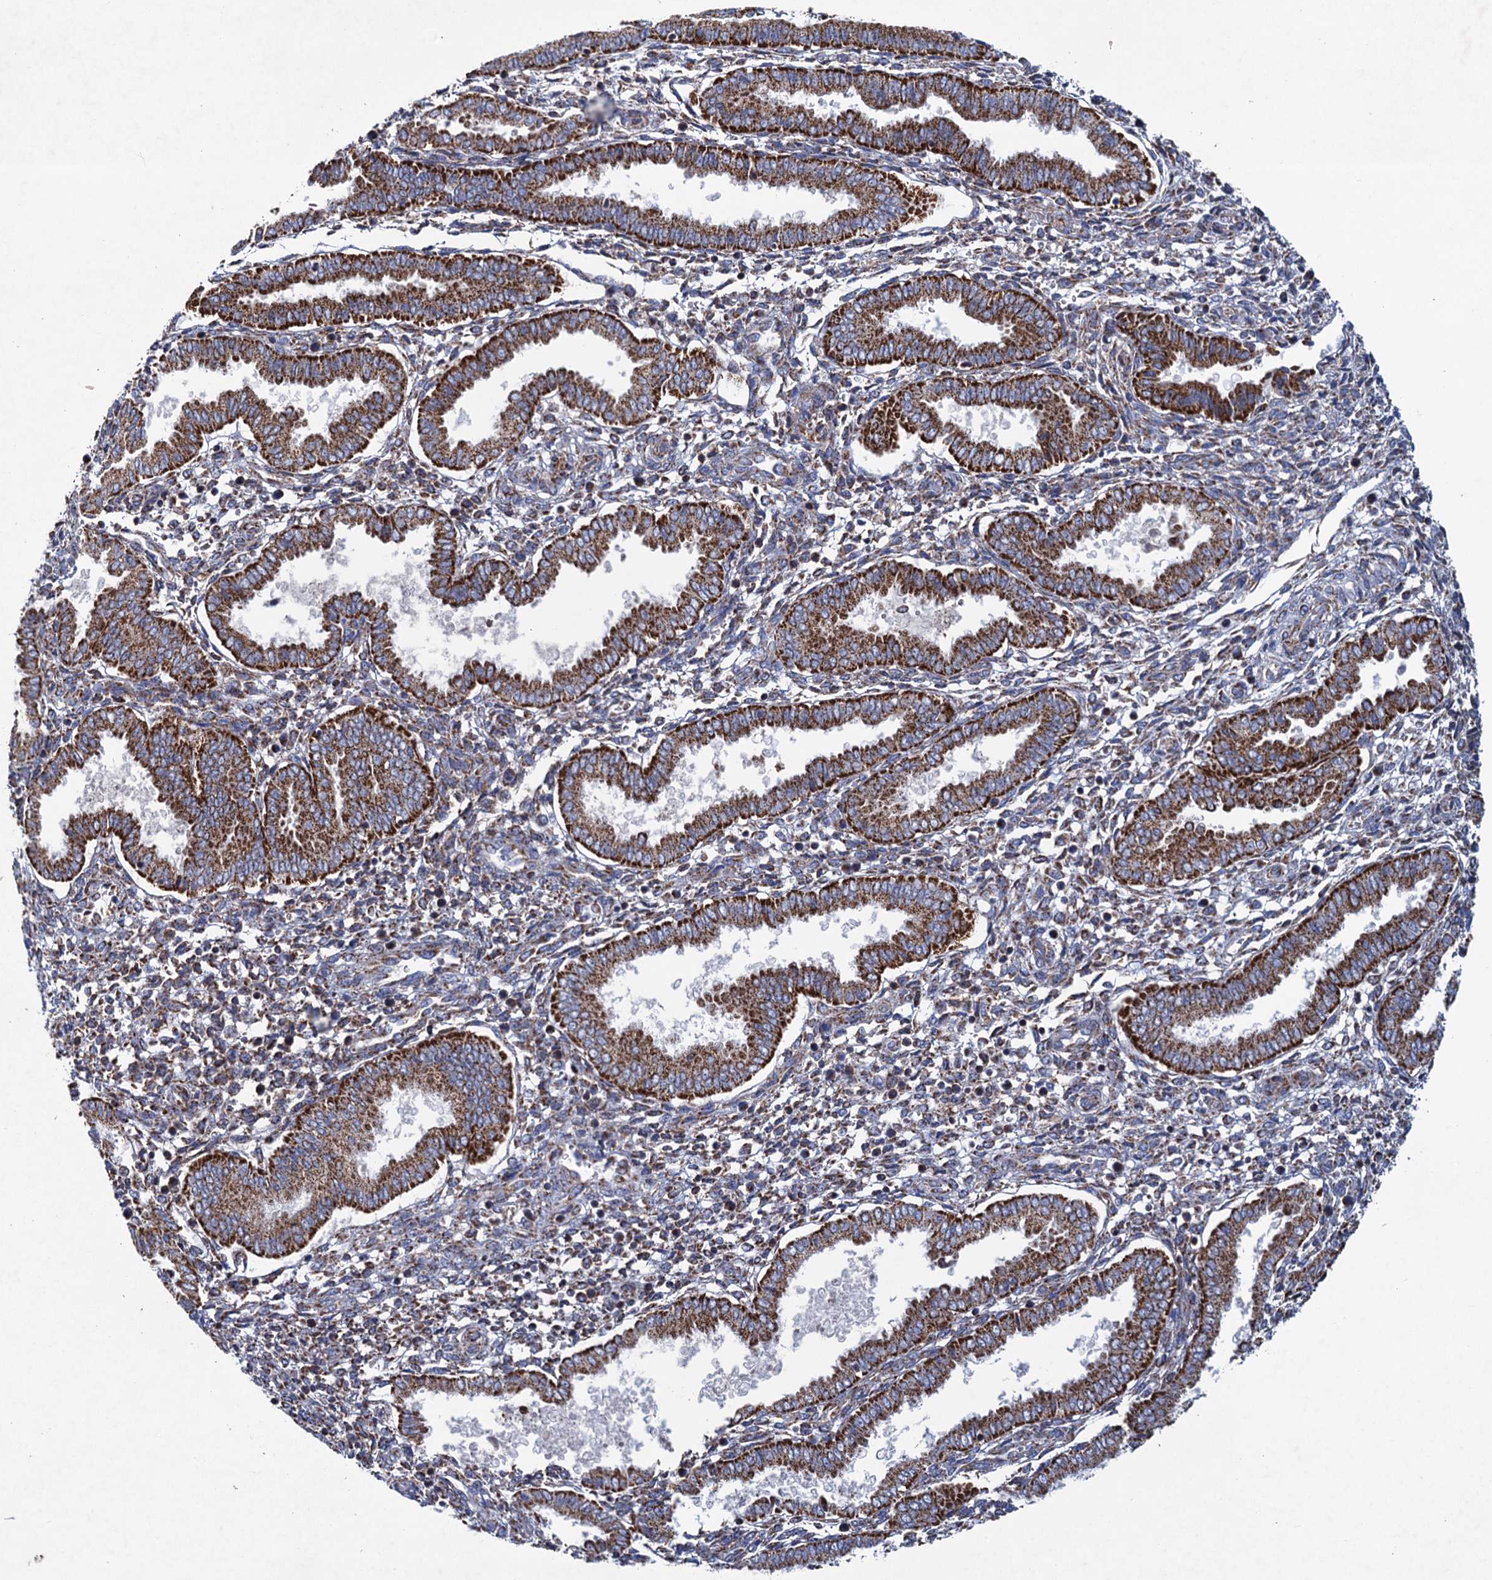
{"staining": {"intensity": "moderate", "quantity": "25%-75%", "location": "cytoplasmic/membranous"}, "tissue": "endometrium", "cell_type": "Cells in endometrial stroma", "image_type": "normal", "snomed": [{"axis": "morphology", "description": "Normal tissue, NOS"}, {"axis": "topography", "description": "Endometrium"}], "caption": "Immunohistochemistry (IHC) micrograph of benign endometrium stained for a protein (brown), which displays medium levels of moderate cytoplasmic/membranous staining in about 25%-75% of cells in endometrial stroma.", "gene": "GTPBP3", "patient": {"sex": "female", "age": 24}}